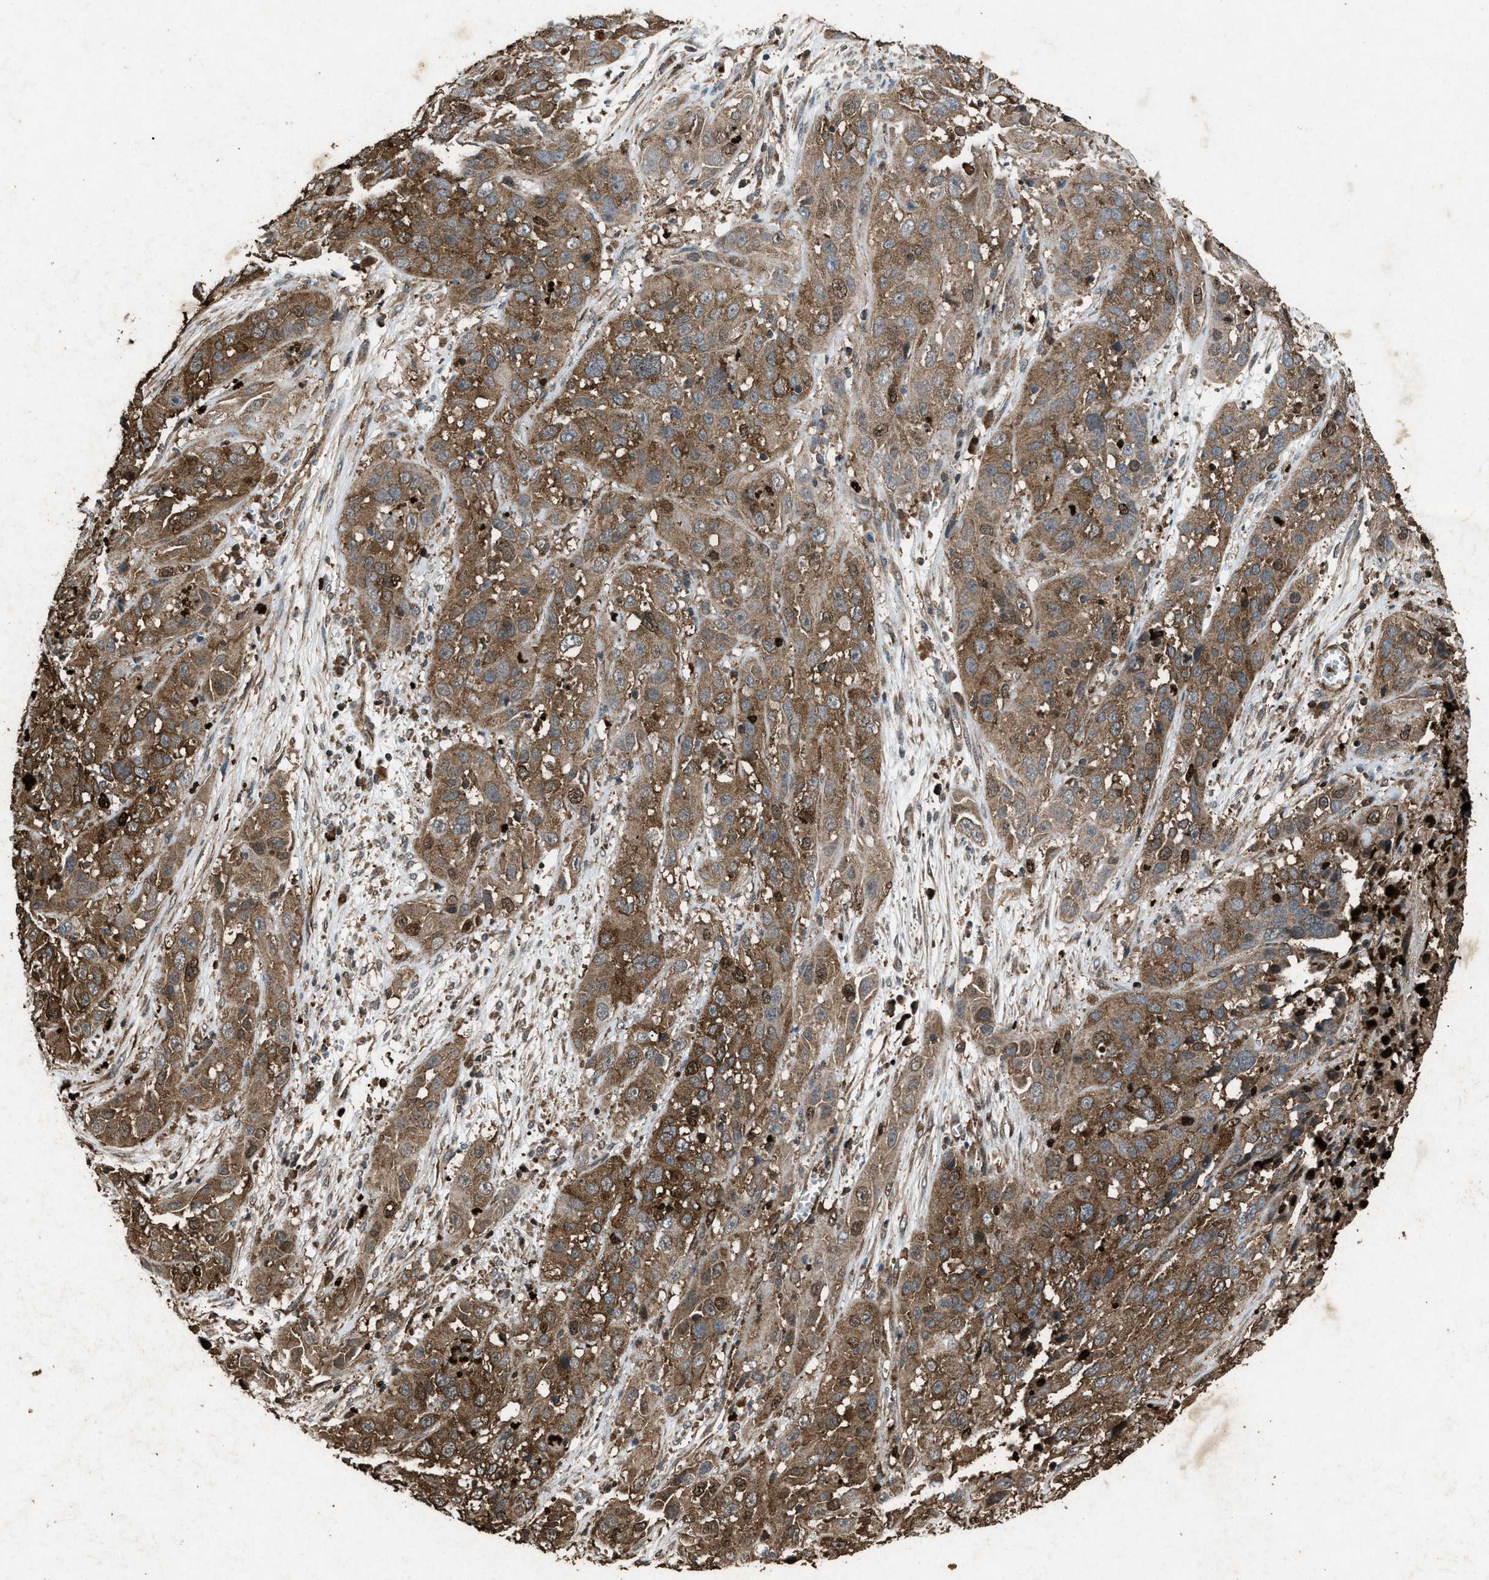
{"staining": {"intensity": "moderate", "quantity": ">75%", "location": "cytoplasmic/membranous"}, "tissue": "cervical cancer", "cell_type": "Tumor cells", "image_type": "cancer", "snomed": [{"axis": "morphology", "description": "Squamous cell carcinoma, NOS"}, {"axis": "topography", "description": "Cervix"}], "caption": "Protein staining of squamous cell carcinoma (cervical) tissue reveals moderate cytoplasmic/membranous positivity in approximately >75% of tumor cells.", "gene": "PSMD1", "patient": {"sex": "female", "age": 32}}